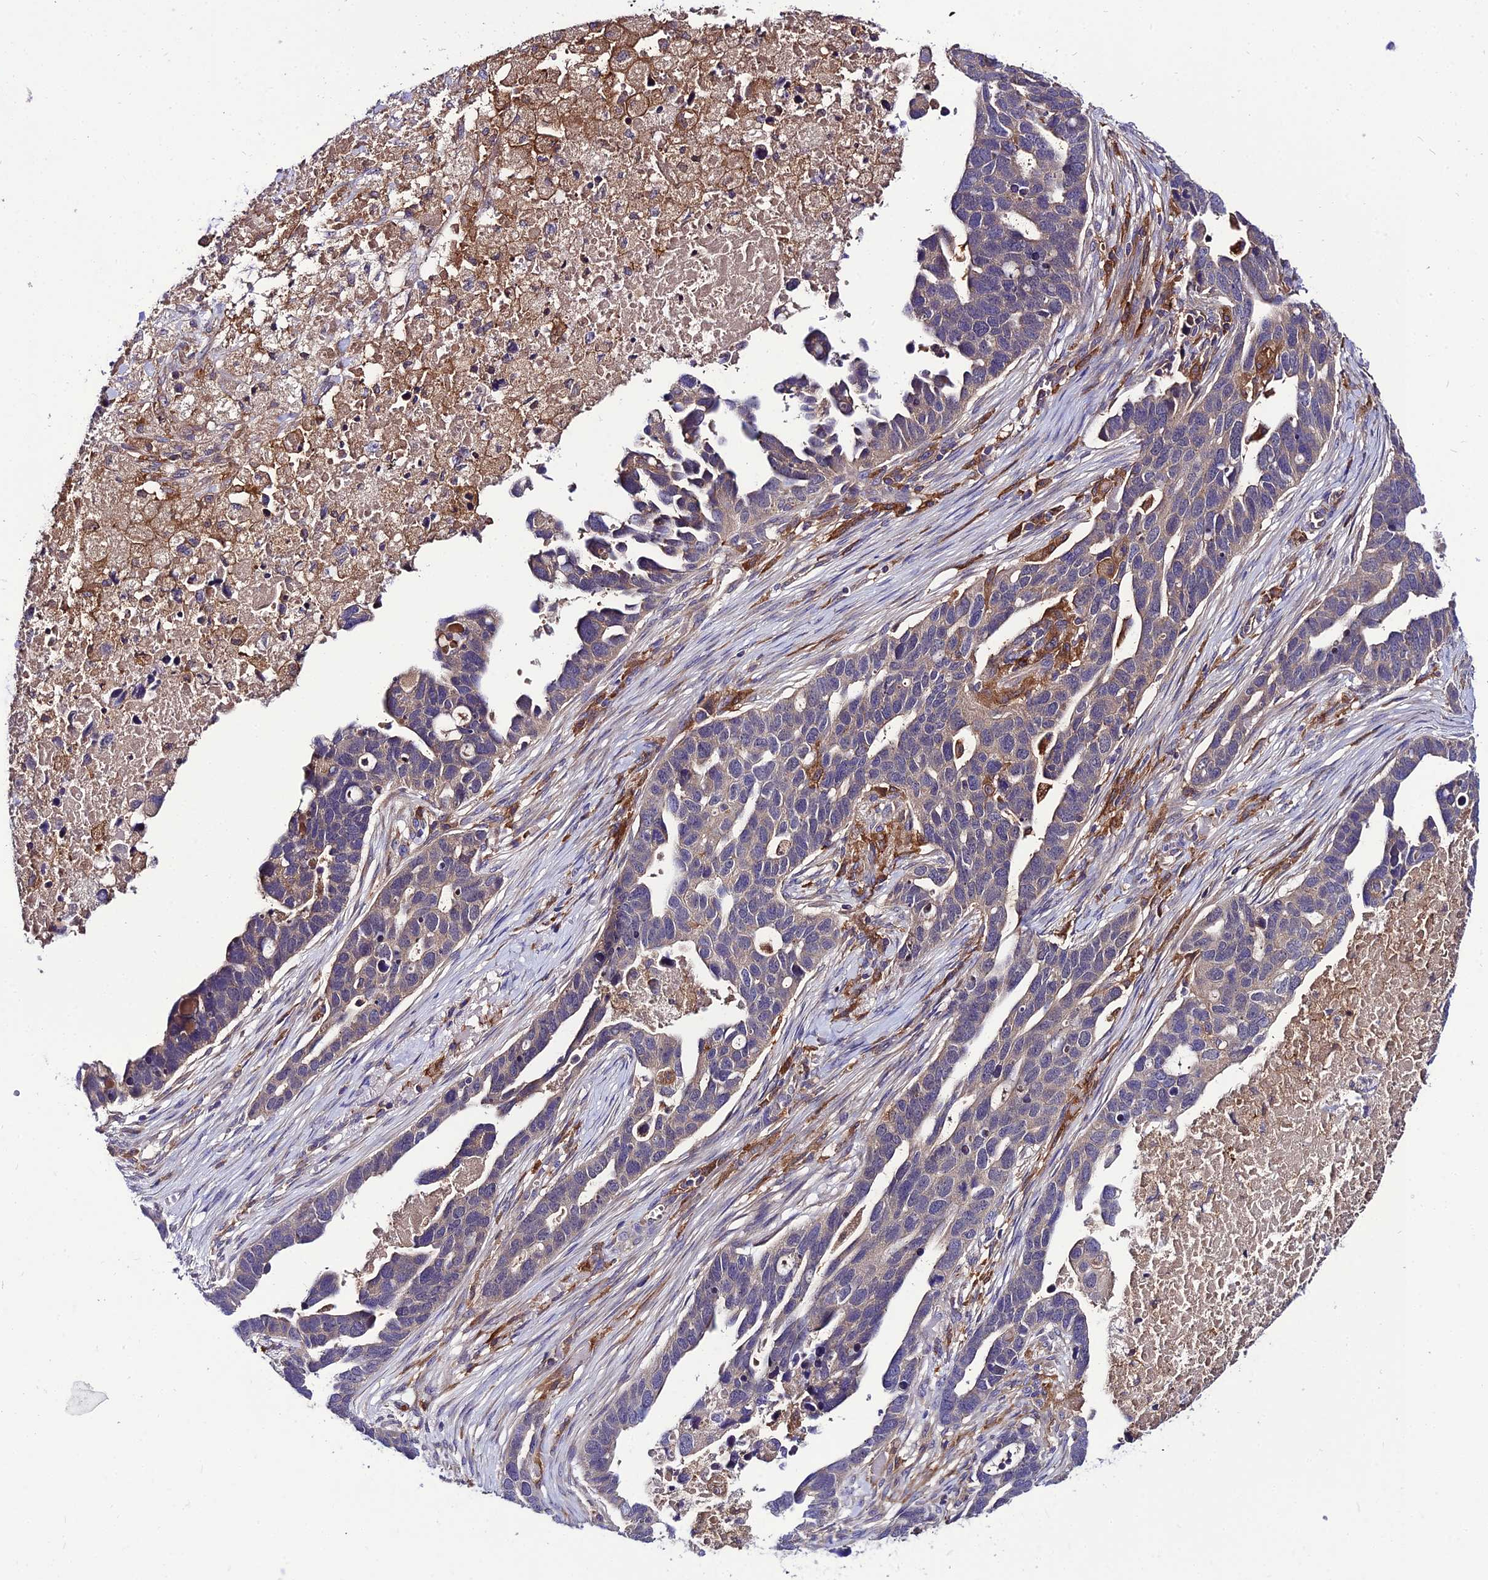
{"staining": {"intensity": "negative", "quantity": "none", "location": "none"}, "tissue": "ovarian cancer", "cell_type": "Tumor cells", "image_type": "cancer", "snomed": [{"axis": "morphology", "description": "Cystadenocarcinoma, serous, NOS"}, {"axis": "topography", "description": "Ovary"}], "caption": "The histopathology image exhibits no significant expression in tumor cells of ovarian serous cystadenocarcinoma. The staining is performed using DAB (3,3'-diaminobenzidine) brown chromogen with nuclei counter-stained in using hematoxylin.", "gene": "C2orf69", "patient": {"sex": "female", "age": 54}}